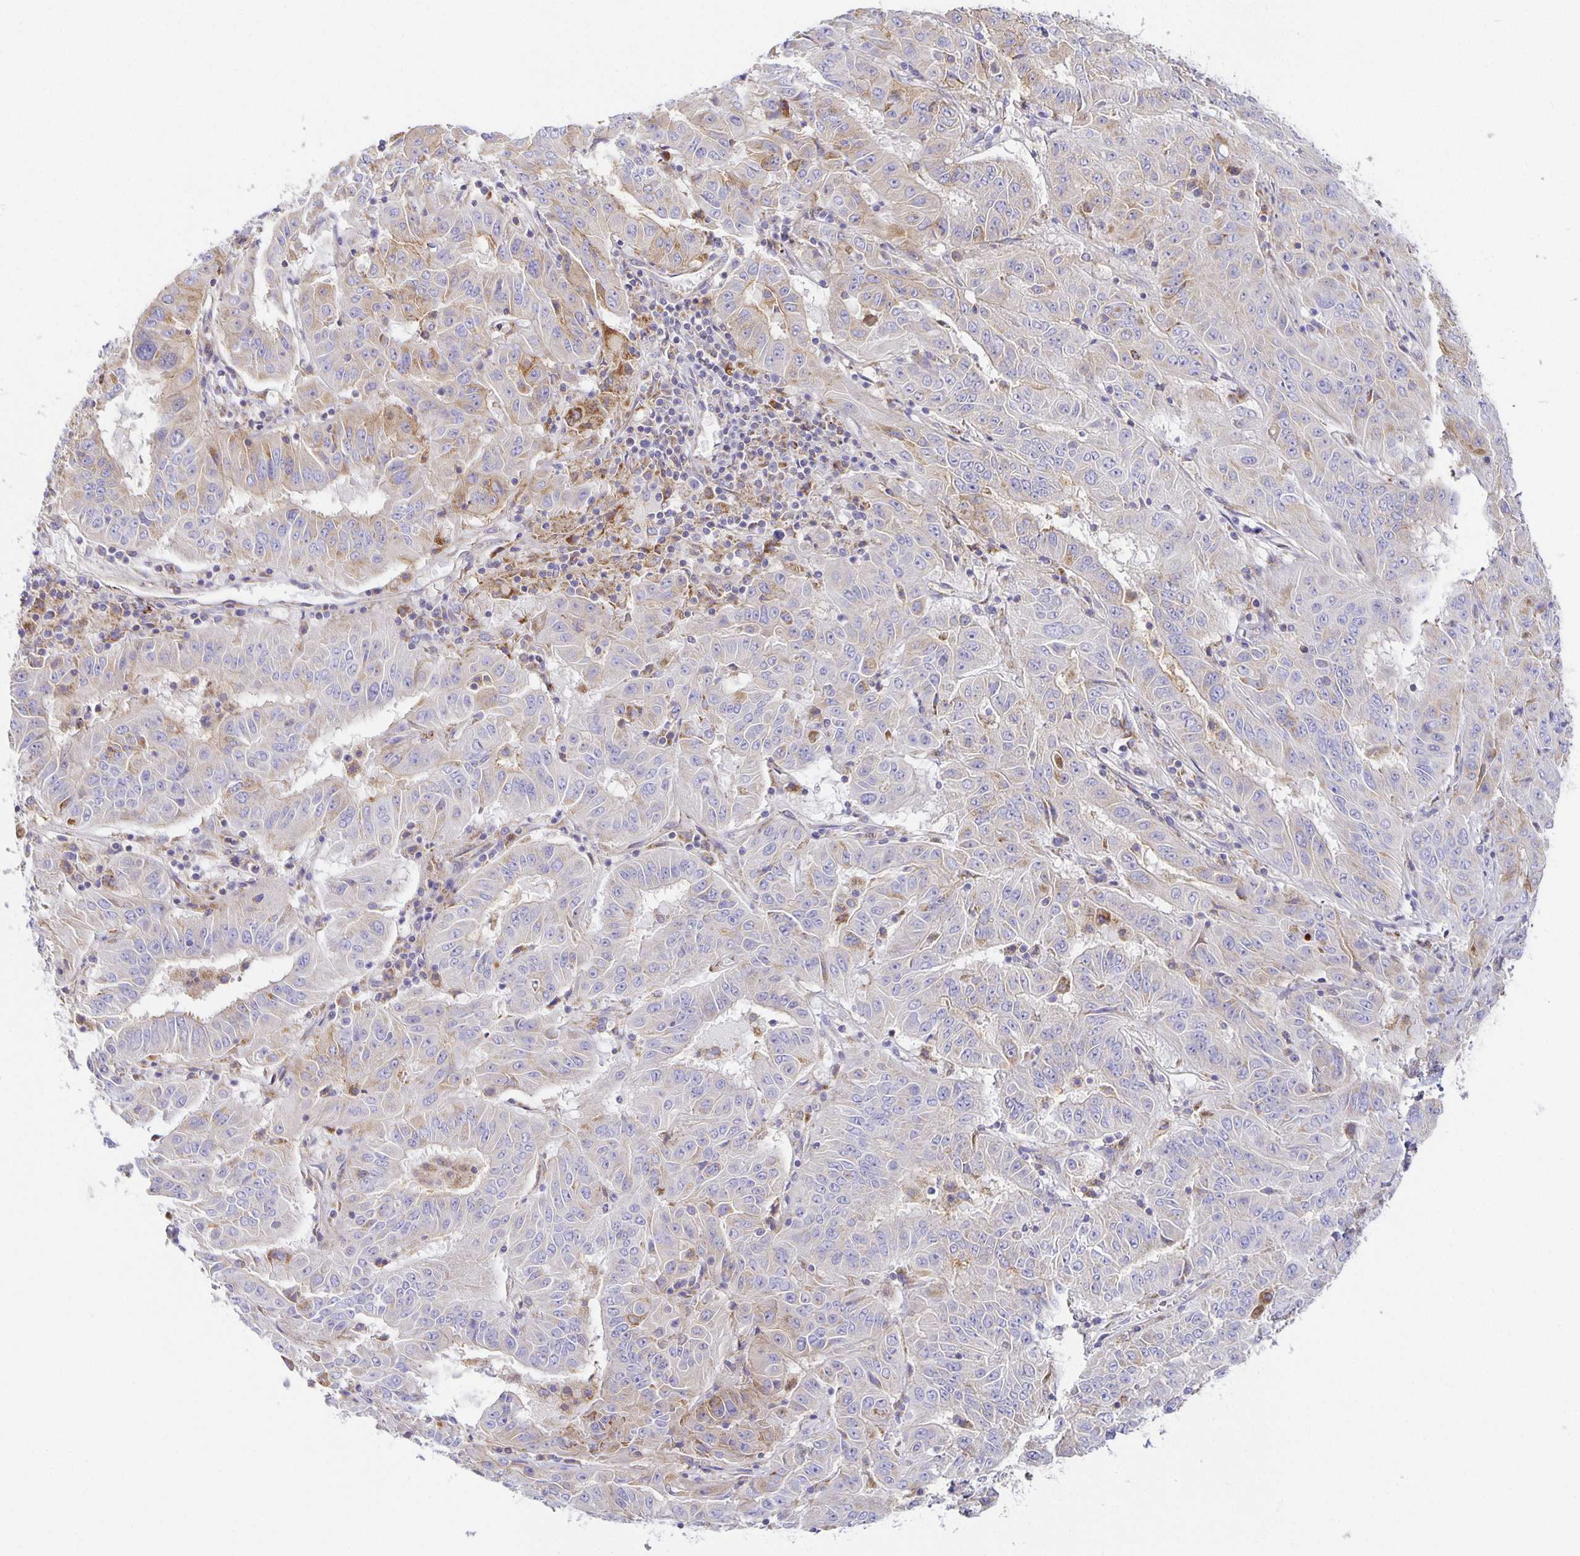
{"staining": {"intensity": "weak", "quantity": "<25%", "location": "cytoplasmic/membranous"}, "tissue": "pancreatic cancer", "cell_type": "Tumor cells", "image_type": "cancer", "snomed": [{"axis": "morphology", "description": "Adenocarcinoma, NOS"}, {"axis": "topography", "description": "Pancreas"}], "caption": "An IHC micrograph of pancreatic adenocarcinoma is shown. There is no staining in tumor cells of pancreatic adenocarcinoma.", "gene": "FLRT3", "patient": {"sex": "male", "age": 63}}